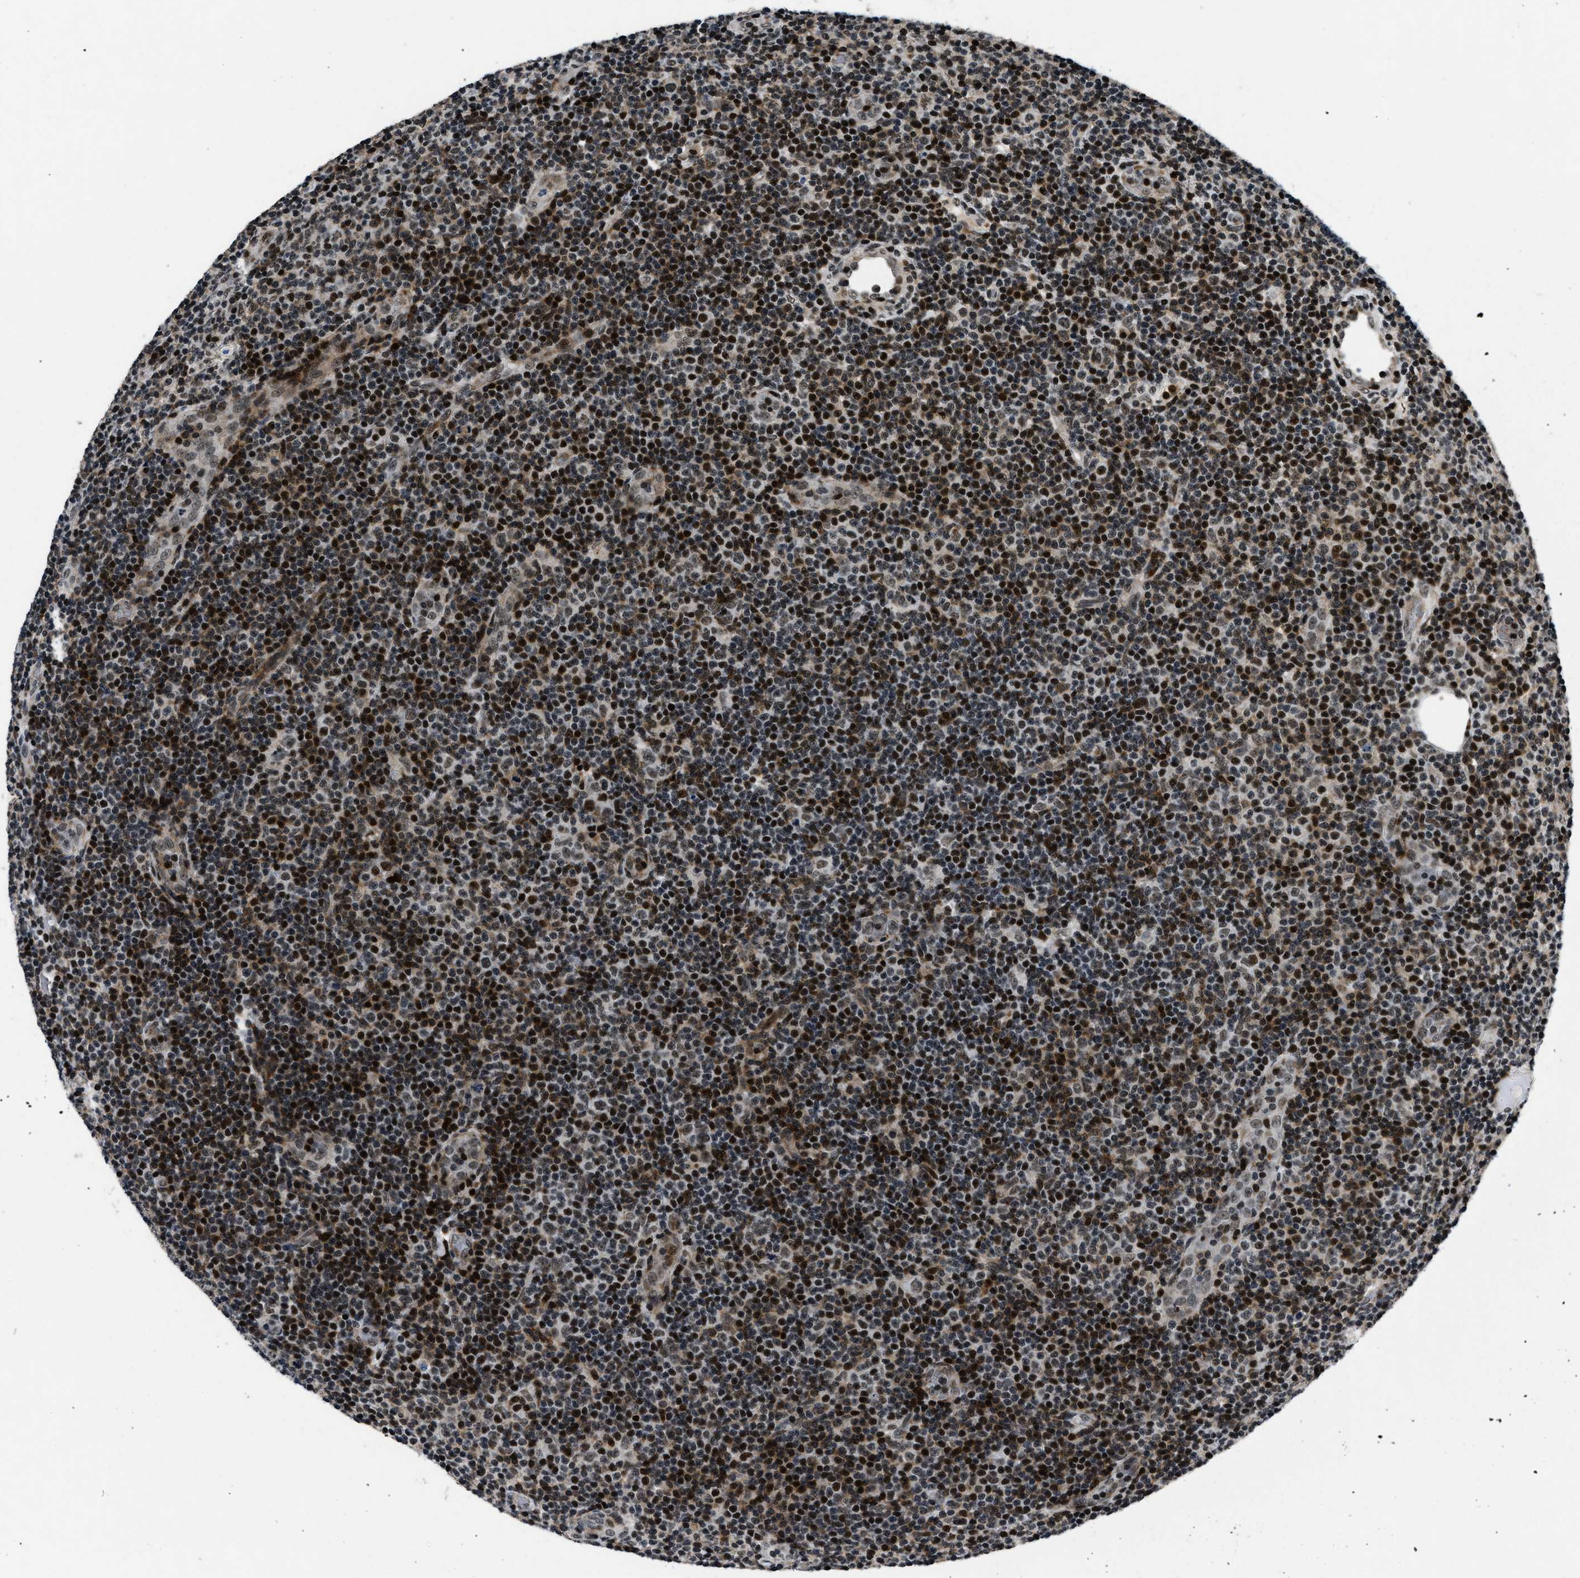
{"staining": {"intensity": "strong", "quantity": ">75%", "location": "nuclear"}, "tissue": "lymphoma", "cell_type": "Tumor cells", "image_type": "cancer", "snomed": [{"axis": "morphology", "description": "Malignant lymphoma, non-Hodgkin's type, Low grade"}, {"axis": "topography", "description": "Lymph node"}], "caption": "Low-grade malignant lymphoma, non-Hodgkin's type stained for a protein displays strong nuclear positivity in tumor cells. Using DAB (3,3'-diaminobenzidine) (brown) and hematoxylin (blue) stains, captured at high magnification using brightfield microscopy.", "gene": "SMARCB1", "patient": {"sex": "male", "age": 83}}